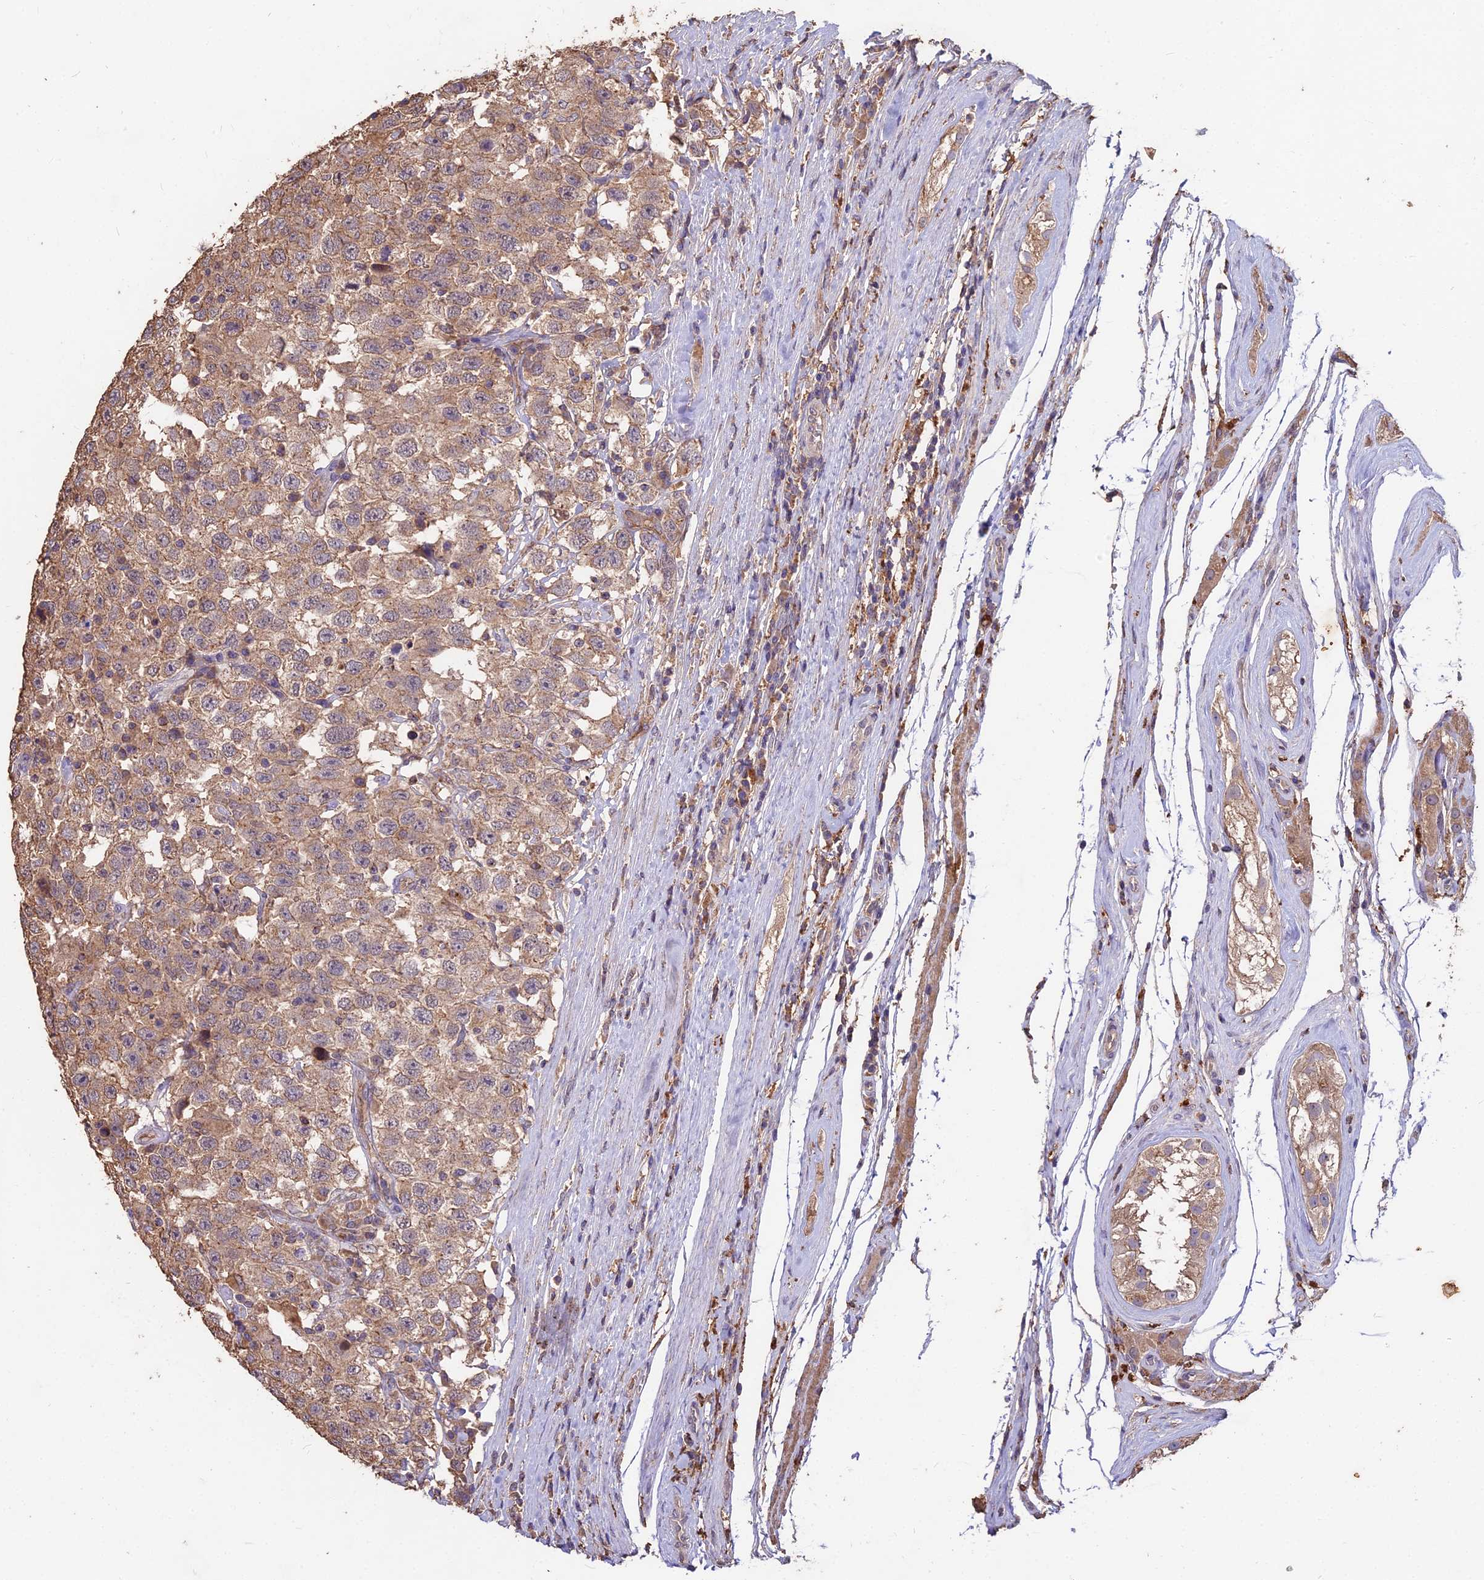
{"staining": {"intensity": "moderate", "quantity": ">75%", "location": "cytoplasmic/membranous"}, "tissue": "testis cancer", "cell_type": "Tumor cells", "image_type": "cancer", "snomed": [{"axis": "morphology", "description": "Seminoma, NOS"}, {"axis": "topography", "description": "Testis"}], "caption": "A brown stain labels moderate cytoplasmic/membranous positivity of a protein in seminoma (testis) tumor cells.", "gene": "CEMIP2", "patient": {"sex": "male", "age": 41}}